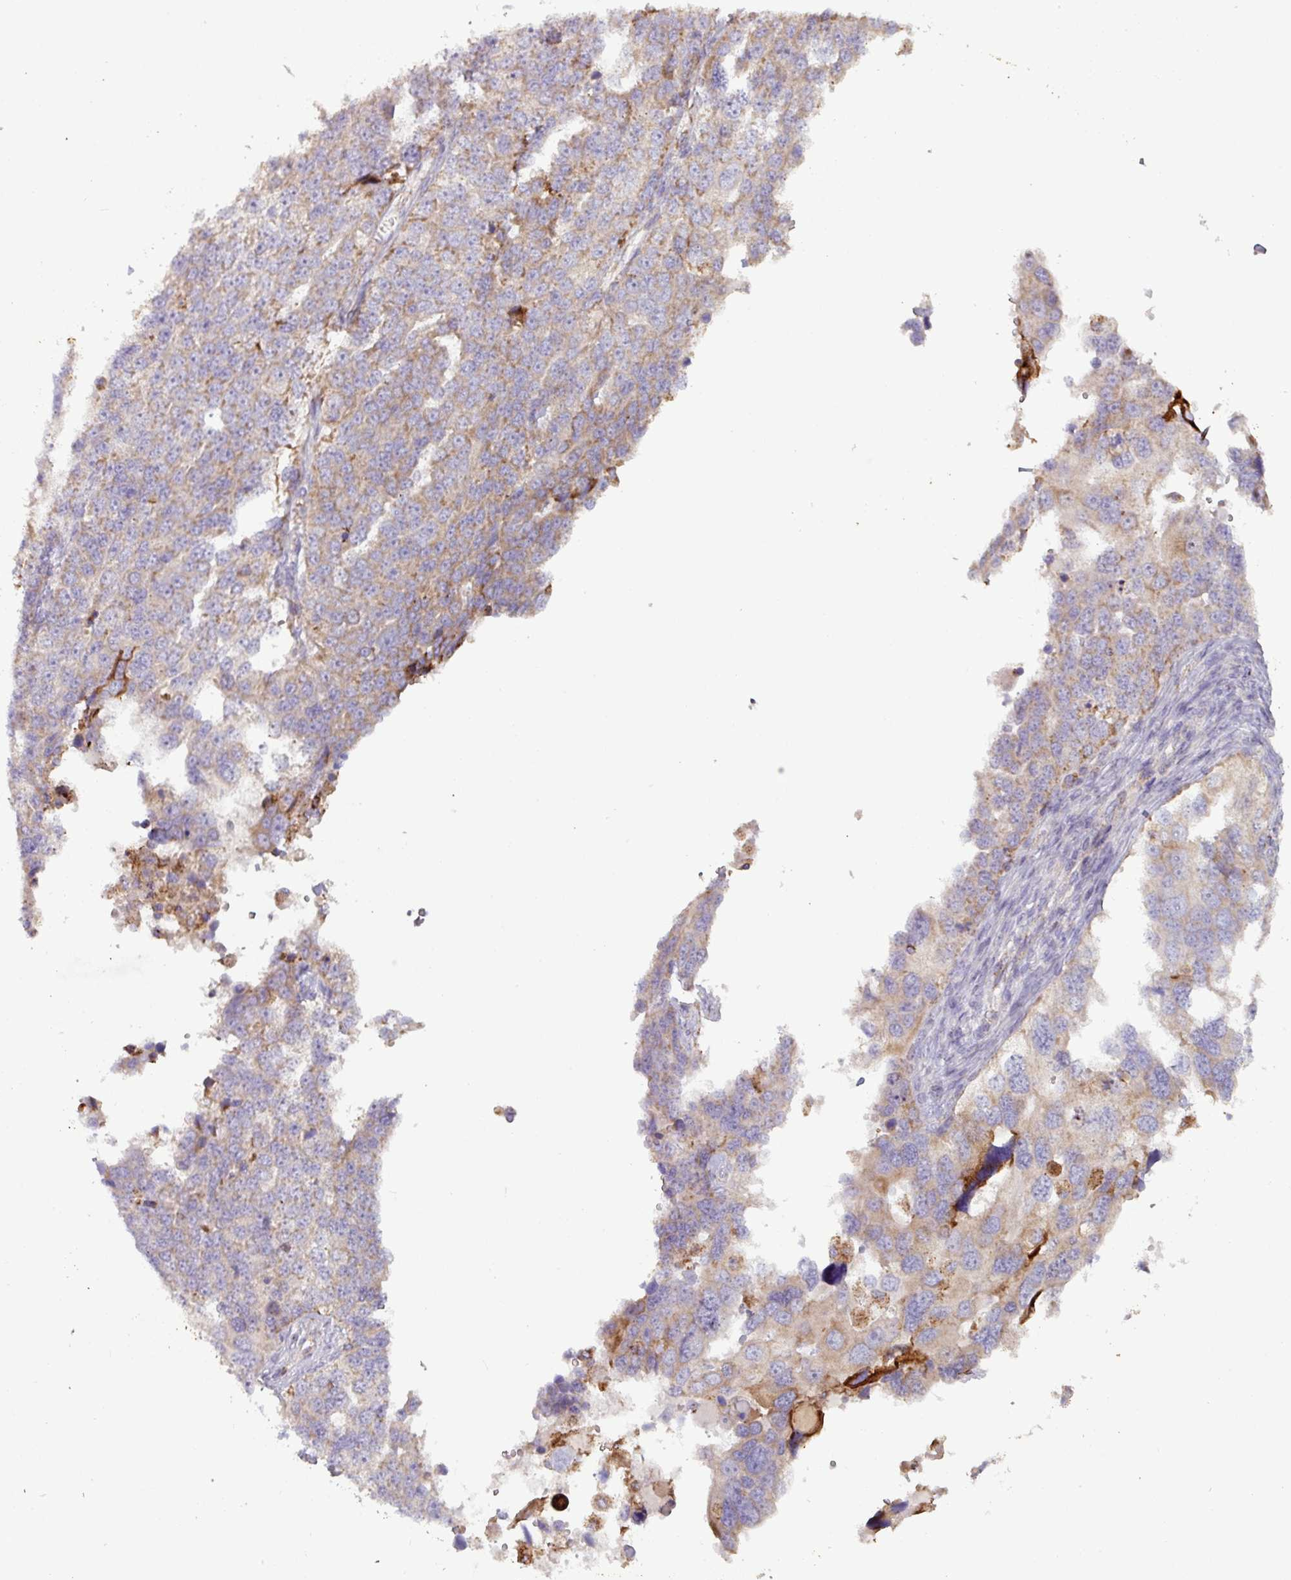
{"staining": {"intensity": "weak", "quantity": "25%-75%", "location": "cytoplasmic/membranous"}, "tissue": "ovarian cancer", "cell_type": "Tumor cells", "image_type": "cancer", "snomed": [{"axis": "morphology", "description": "Cystadenocarcinoma, serous, NOS"}, {"axis": "topography", "description": "Ovary"}], "caption": "This photomicrograph displays ovarian cancer stained with IHC to label a protein in brown. The cytoplasmic/membranous of tumor cells show weak positivity for the protein. Nuclei are counter-stained blue.", "gene": "SQOR", "patient": {"sex": "female", "age": 76}}